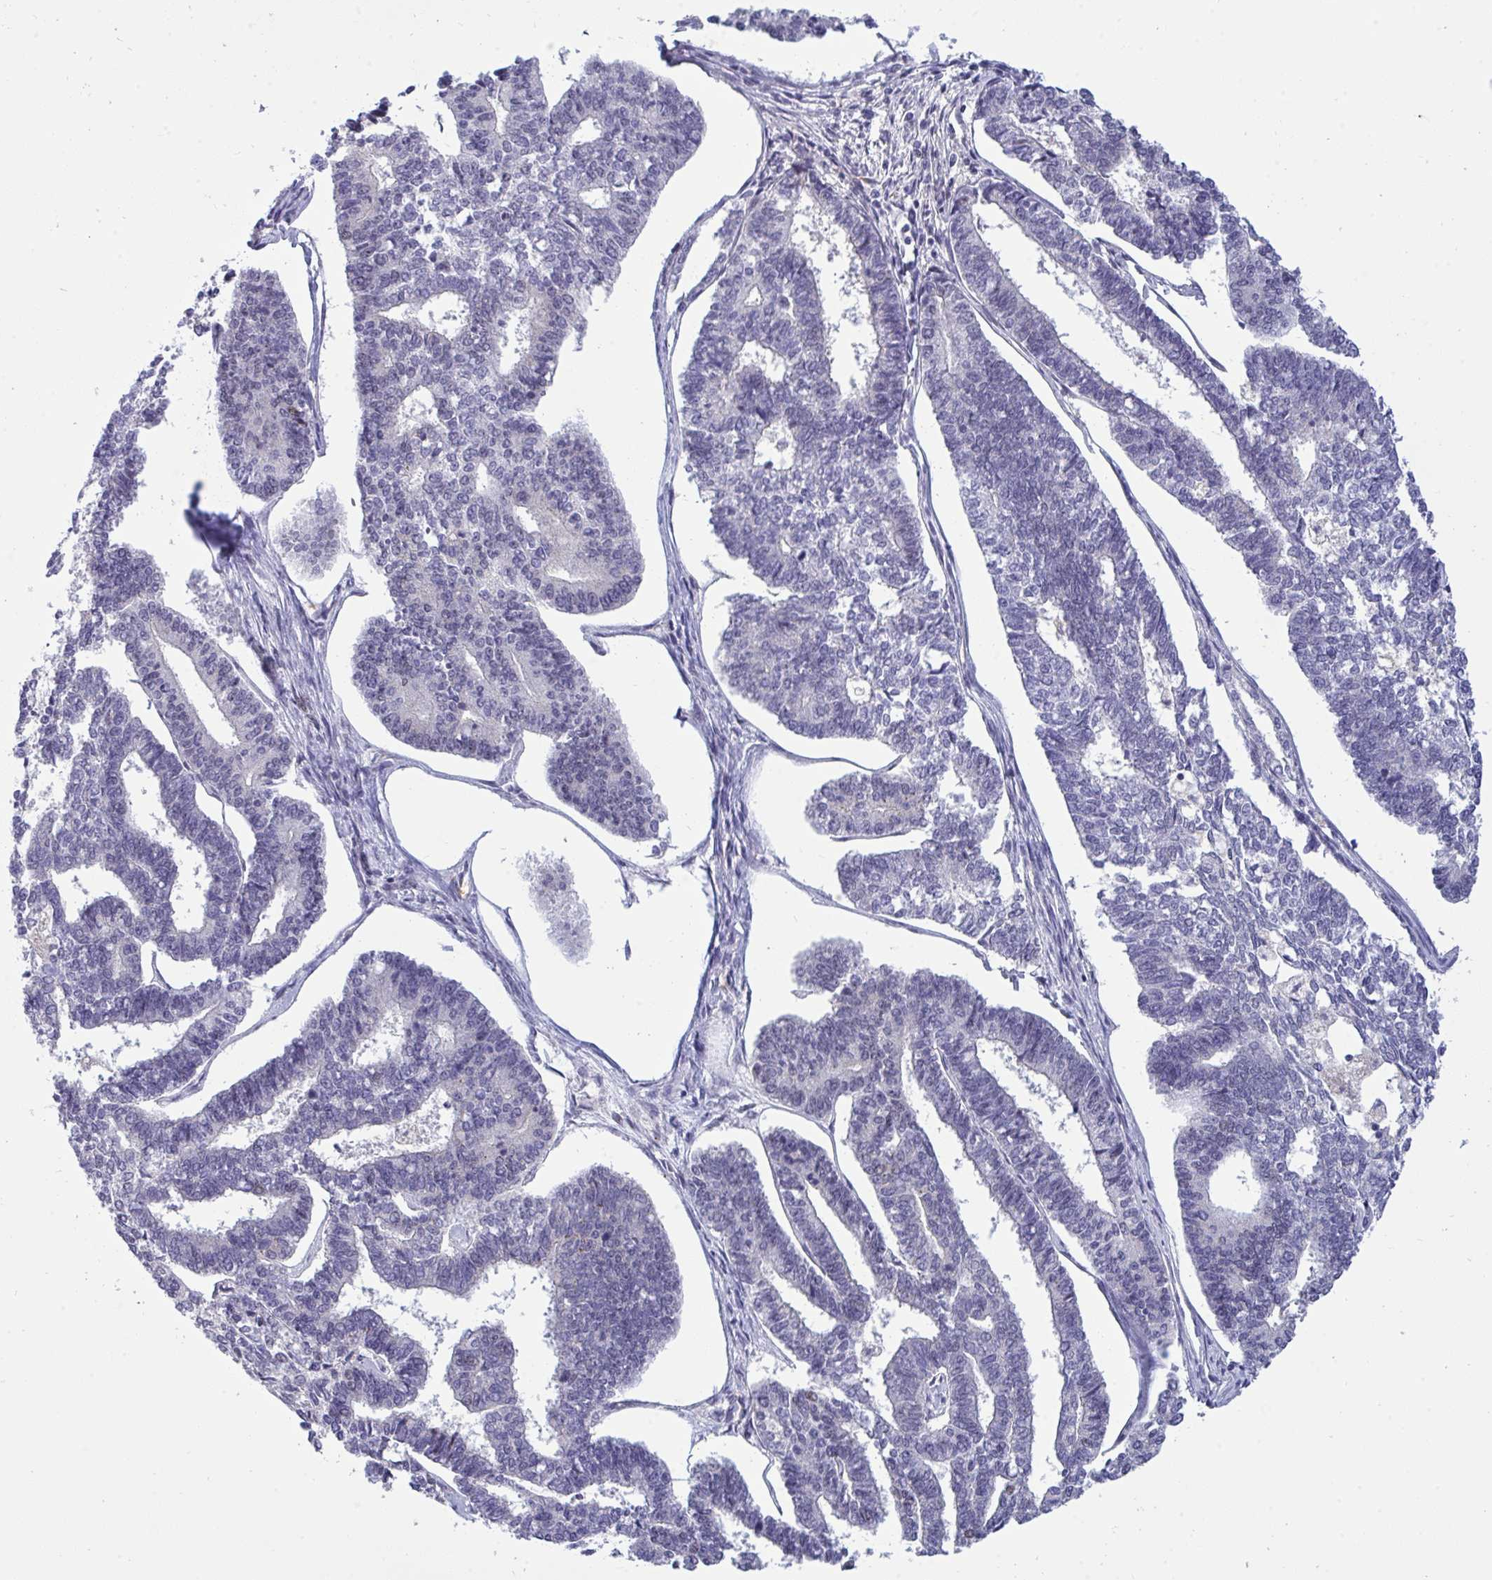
{"staining": {"intensity": "negative", "quantity": "none", "location": "none"}, "tissue": "endometrial cancer", "cell_type": "Tumor cells", "image_type": "cancer", "snomed": [{"axis": "morphology", "description": "Adenocarcinoma, NOS"}, {"axis": "topography", "description": "Endometrium"}], "caption": "IHC of human endometrial cancer (adenocarcinoma) demonstrates no staining in tumor cells.", "gene": "PLPPR3", "patient": {"sex": "female", "age": 70}}